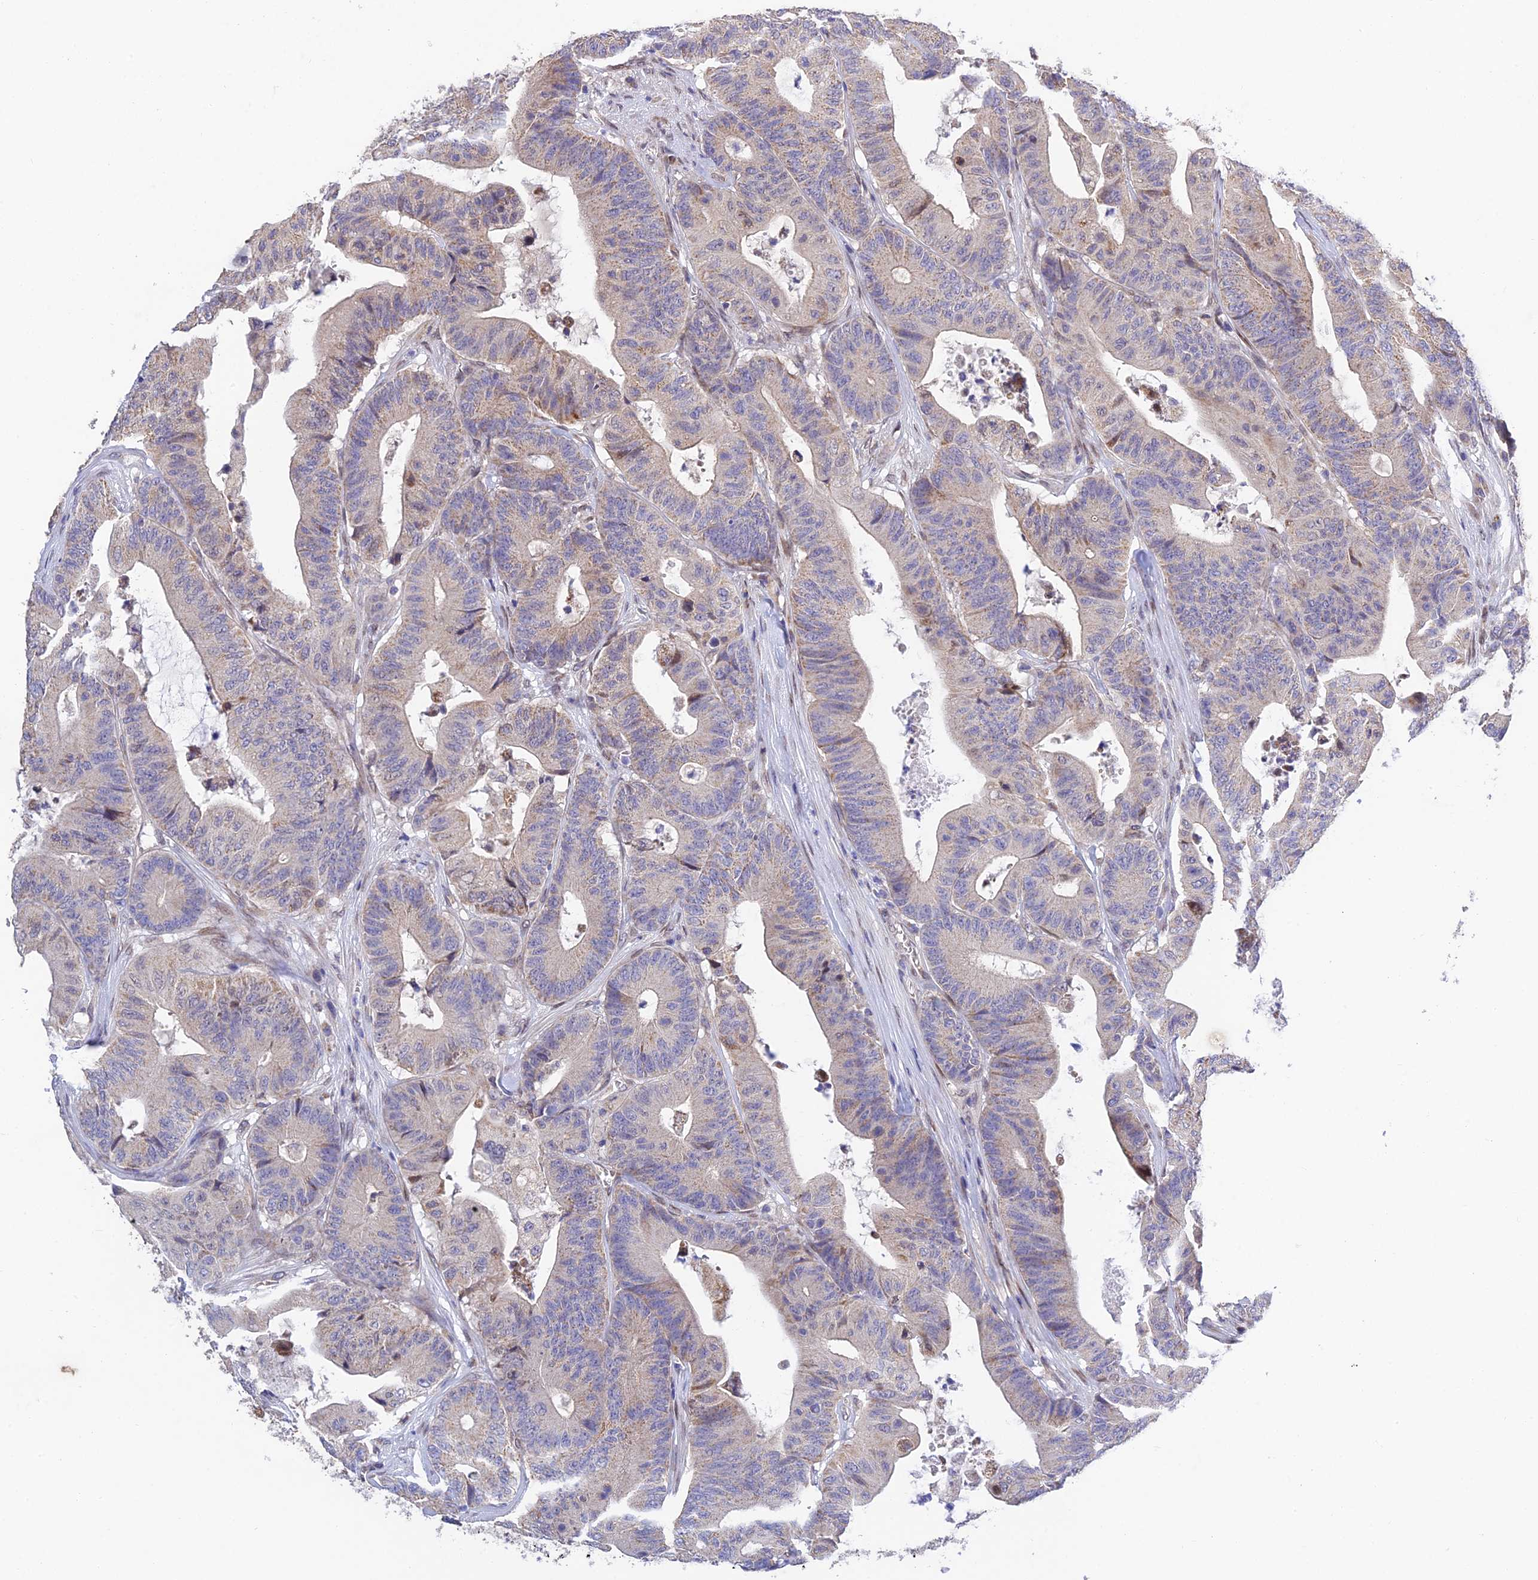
{"staining": {"intensity": "weak", "quantity": "<25%", "location": "cytoplasmic/membranous"}, "tissue": "colorectal cancer", "cell_type": "Tumor cells", "image_type": "cancer", "snomed": [{"axis": "morphology", "description": "Adenocarcinoma, NOS"}, {"axis": "topography", "description": "Colon"}], "caption": "Immunohistochemical staining of human colorectal cancer displays no significant expression in tumor cells.", "gene": "MGAT2", "patient": {"sex": "female", "age": 84}}